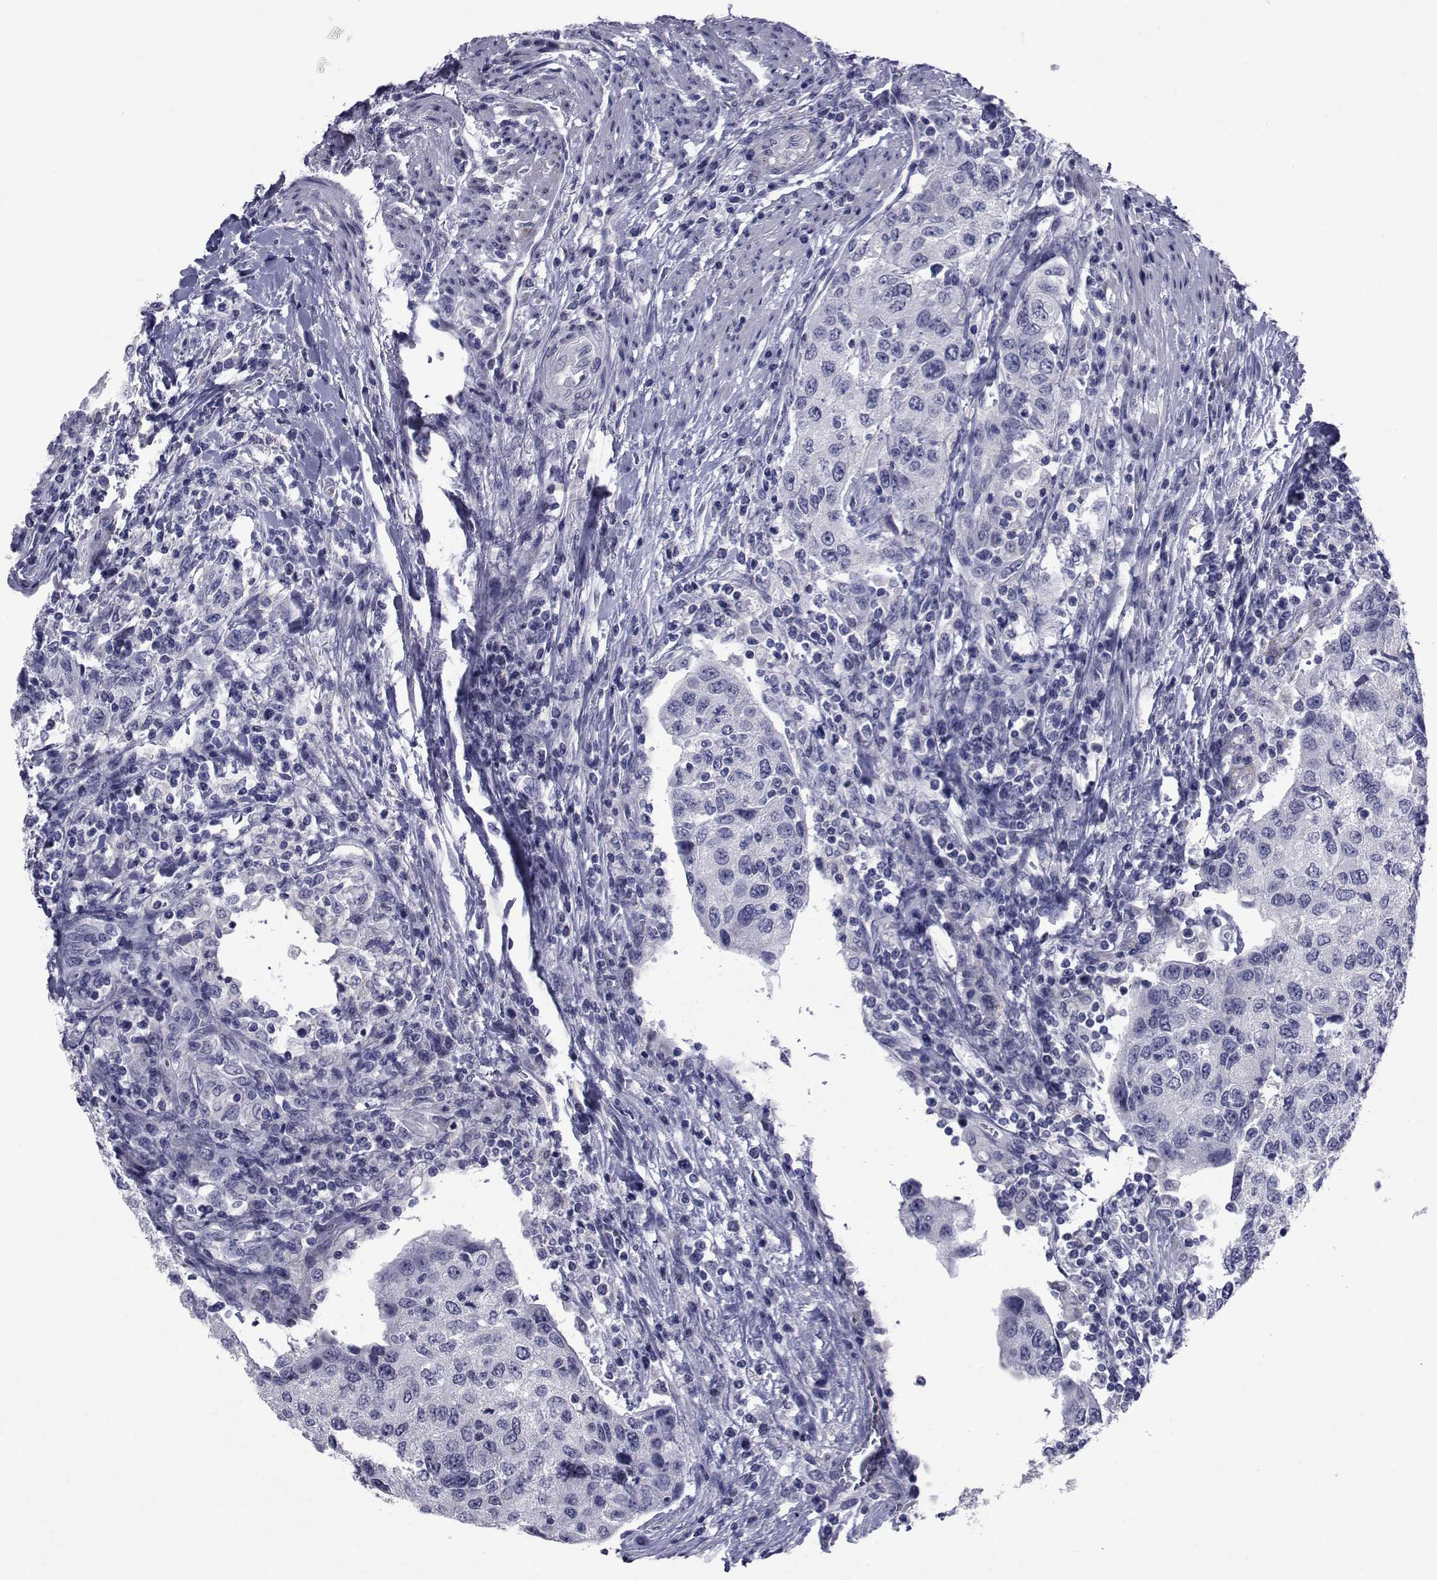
{"staining": {"intensity": "negative", "quantity": "none", "location": "none"}, "tissue": "urothelial cancer", "cell_type": "Tumor cells", "image_type": "cancer", "snomed": [{"axis": "morphology", "description": "Urothelial carcinoma, High grade"}, {"axis": "topography", "description": "Urinary bladder"}], "caption": "The immunohistochemistry (IHC) image has no significant expression in tumor cells of high-grade urothelial carcinoma tissue.", "gene": "SEMA5B", "patient": {"sex": "female", "age": 78}}